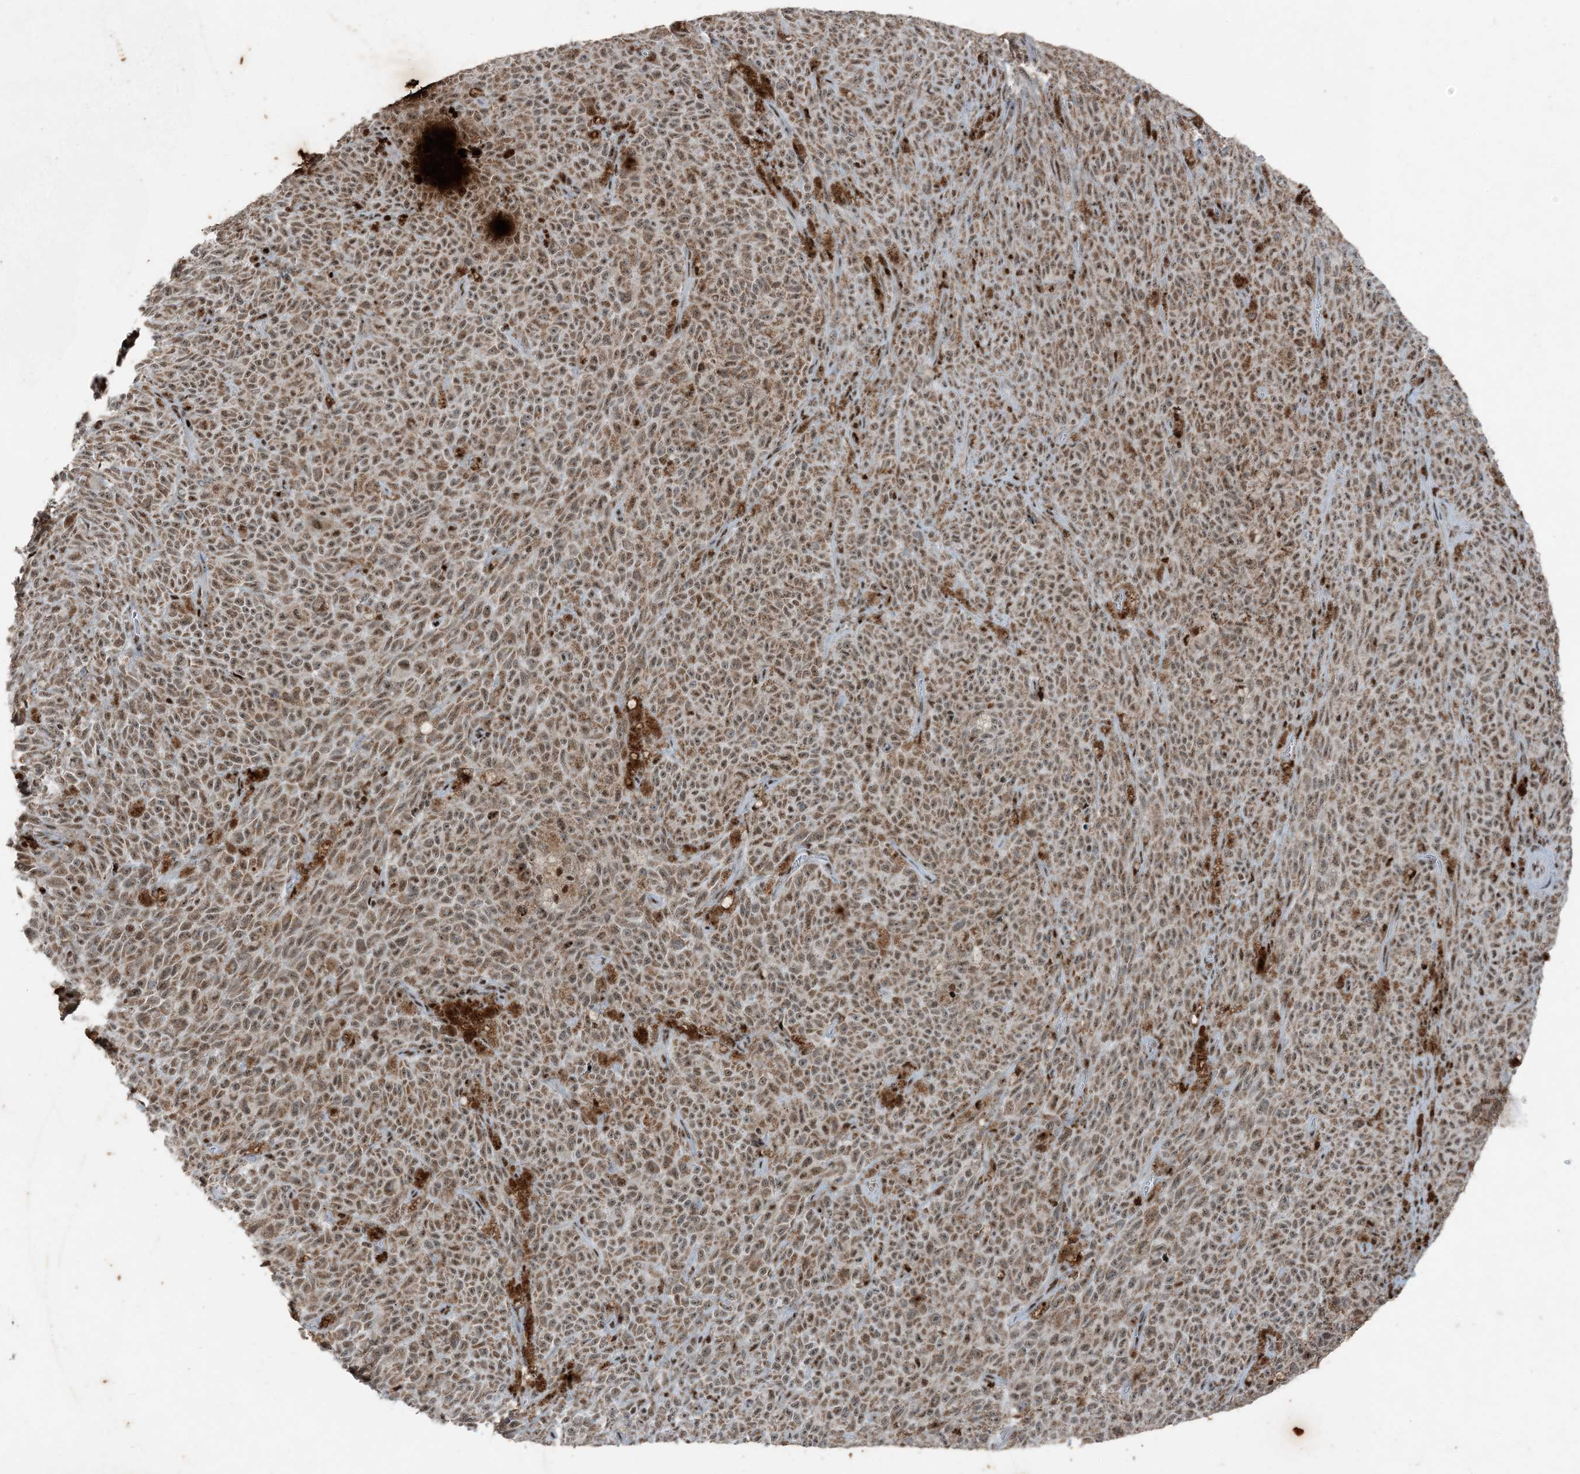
{"staining": {"intensity": "moderate", "quantity": ">75%", "location": "nuclear"}, "tissue": "melanoma", "cell_type": "Tumor cells", "image_type": "cancer", "snomed": [{"axis": "morphology", "description": "Malignant melanoma, NOS"}, {"axis": "topography", "description": "Skin"}], "caption": "DAB (3,3'-diaminobenzidine) immunohistochemical staining of melanoma shows moderate nuclear protein expression in approximately >75% of tumor cells.", "gene": "TADA2B", "patient": {"sex": "female", "age": 82}}